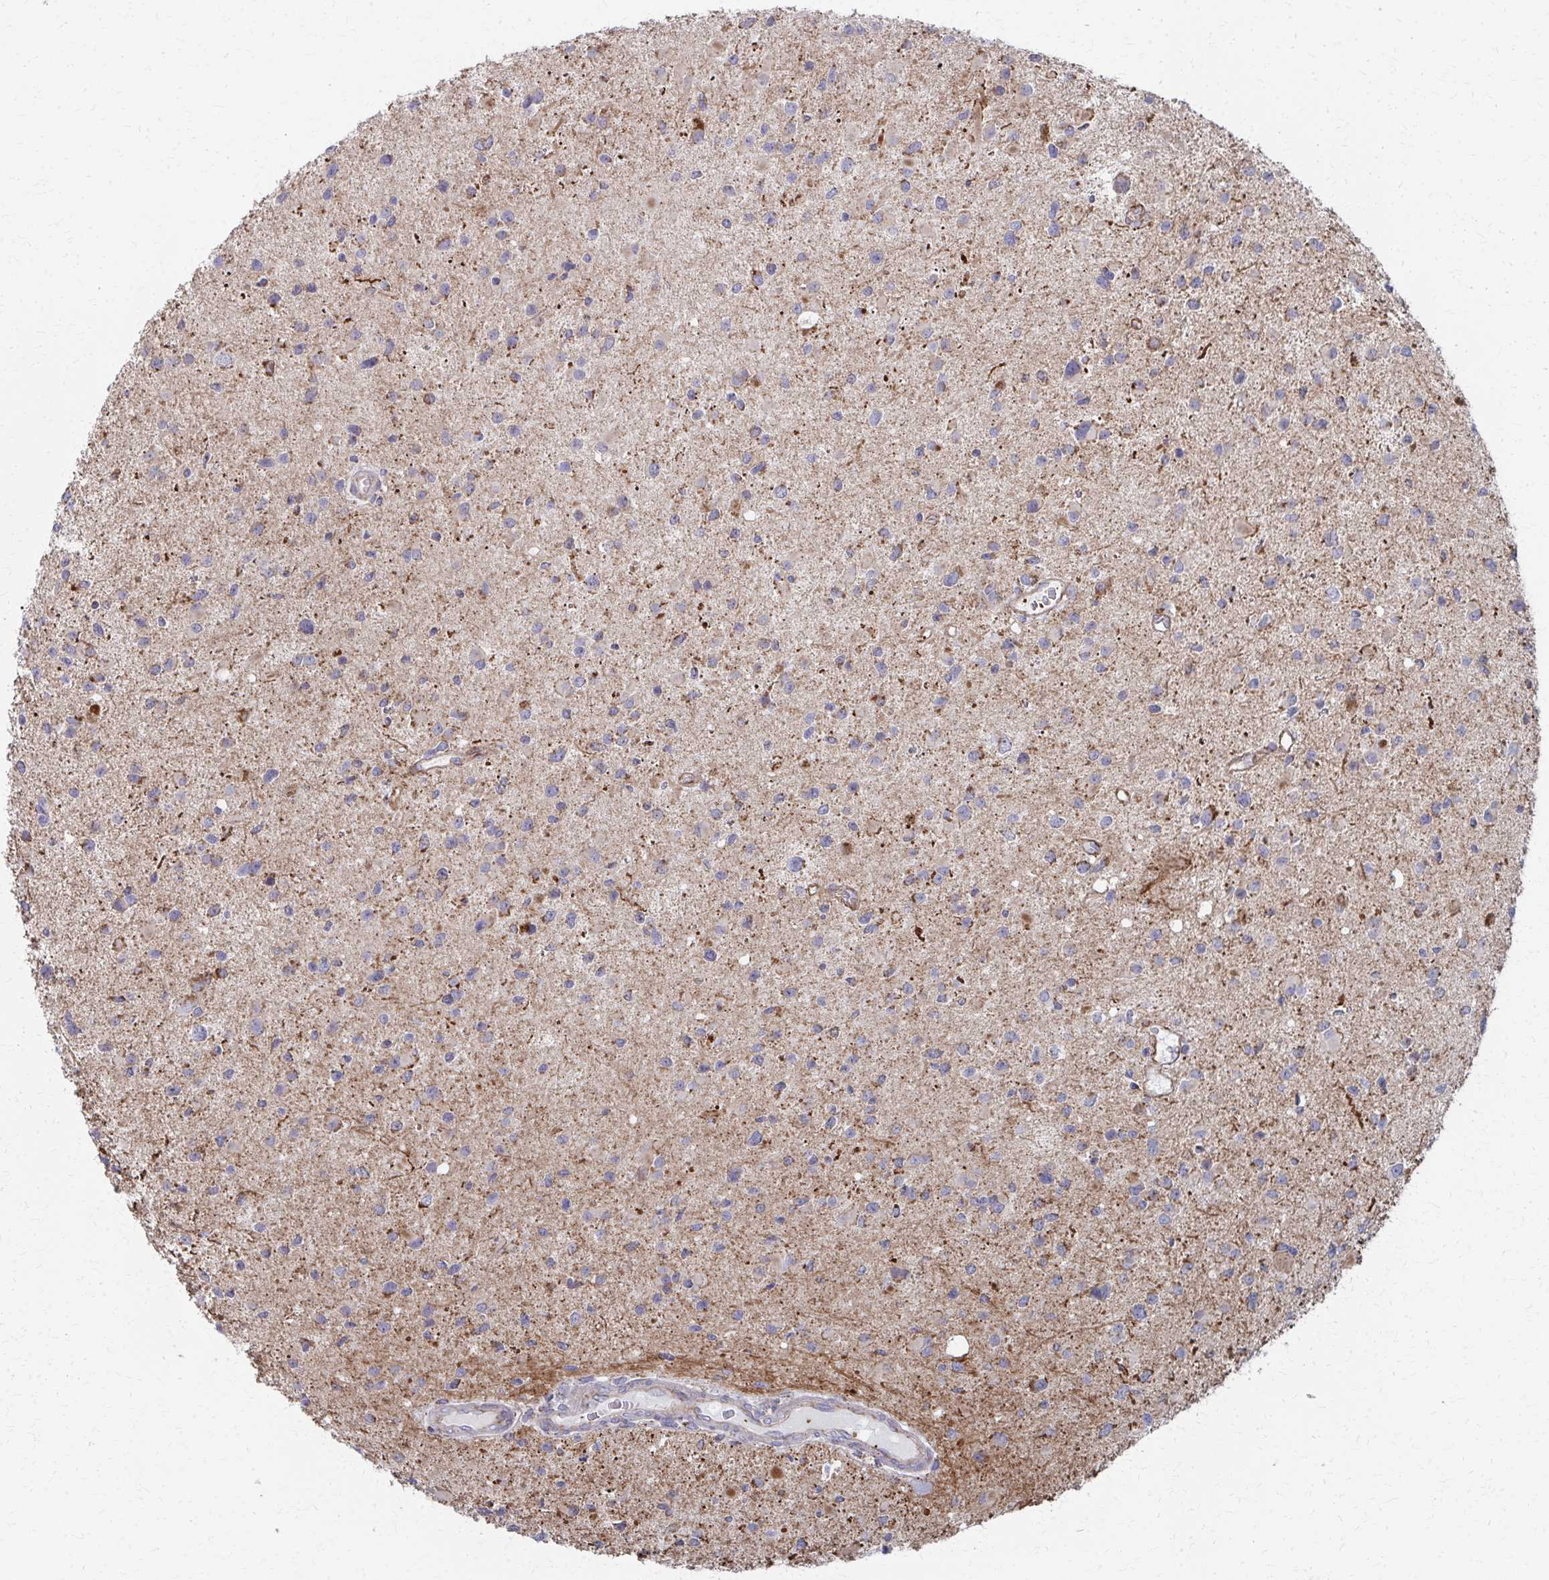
{"staining": {"intensity": "negative", "quantity": "none", "location": "none"}, "tissue": "glioma", "cell_type": "Tumor cells", "image_type": "cancer", "snomed": [{"axis": "morphology", "description": "Glioma, malignant, Low grade"}, {"axis": "topography", "description": "Brain"}], "caption": "Immunohistochemical staining of glioma reveals no significant expression in tumor cells.", "gene": "FAHD1", "patient": {"sex": "female", "age": 32}}